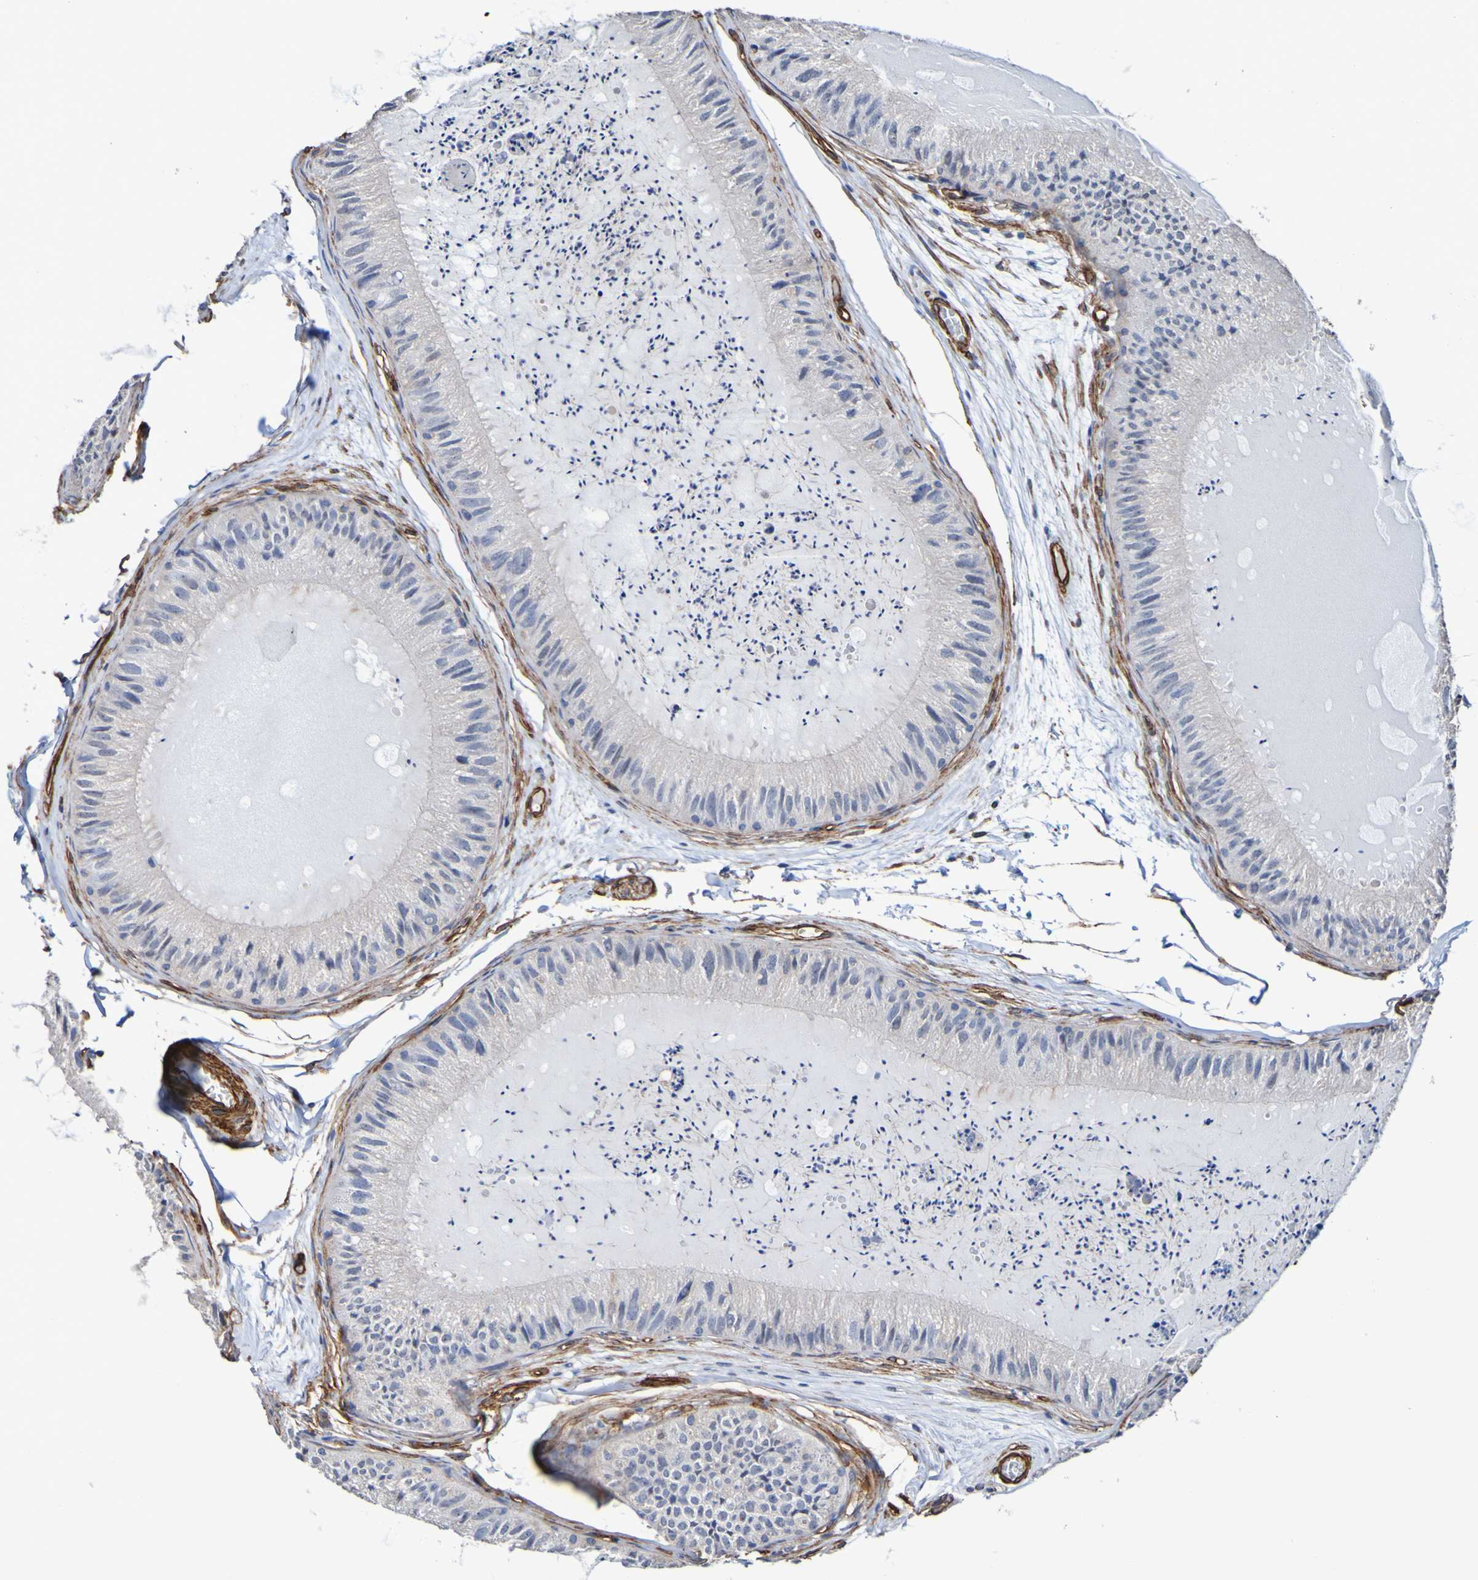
{"staining": {"intensity": "weak", "quantity": "25%-75%", "location": "cytoplasmic/membranous"}, "tissue": "epididymis", "cell_type": "Glandular cells", "image_type": "normal", "snomed": [{"axis": "morphology", "description": "Normal tissue, NOS"}, {"axis": "topography", "description": "Epididymis"}], "caption": "IHC image of normal human epididymis stained for a protein (brown), which exhibits low levels of weak cytoplasmic/membranous staining in about 25%-75% of glandular cells.", "gene": "ELMOD3", "patient": {"sex": "male", "age": 31}}